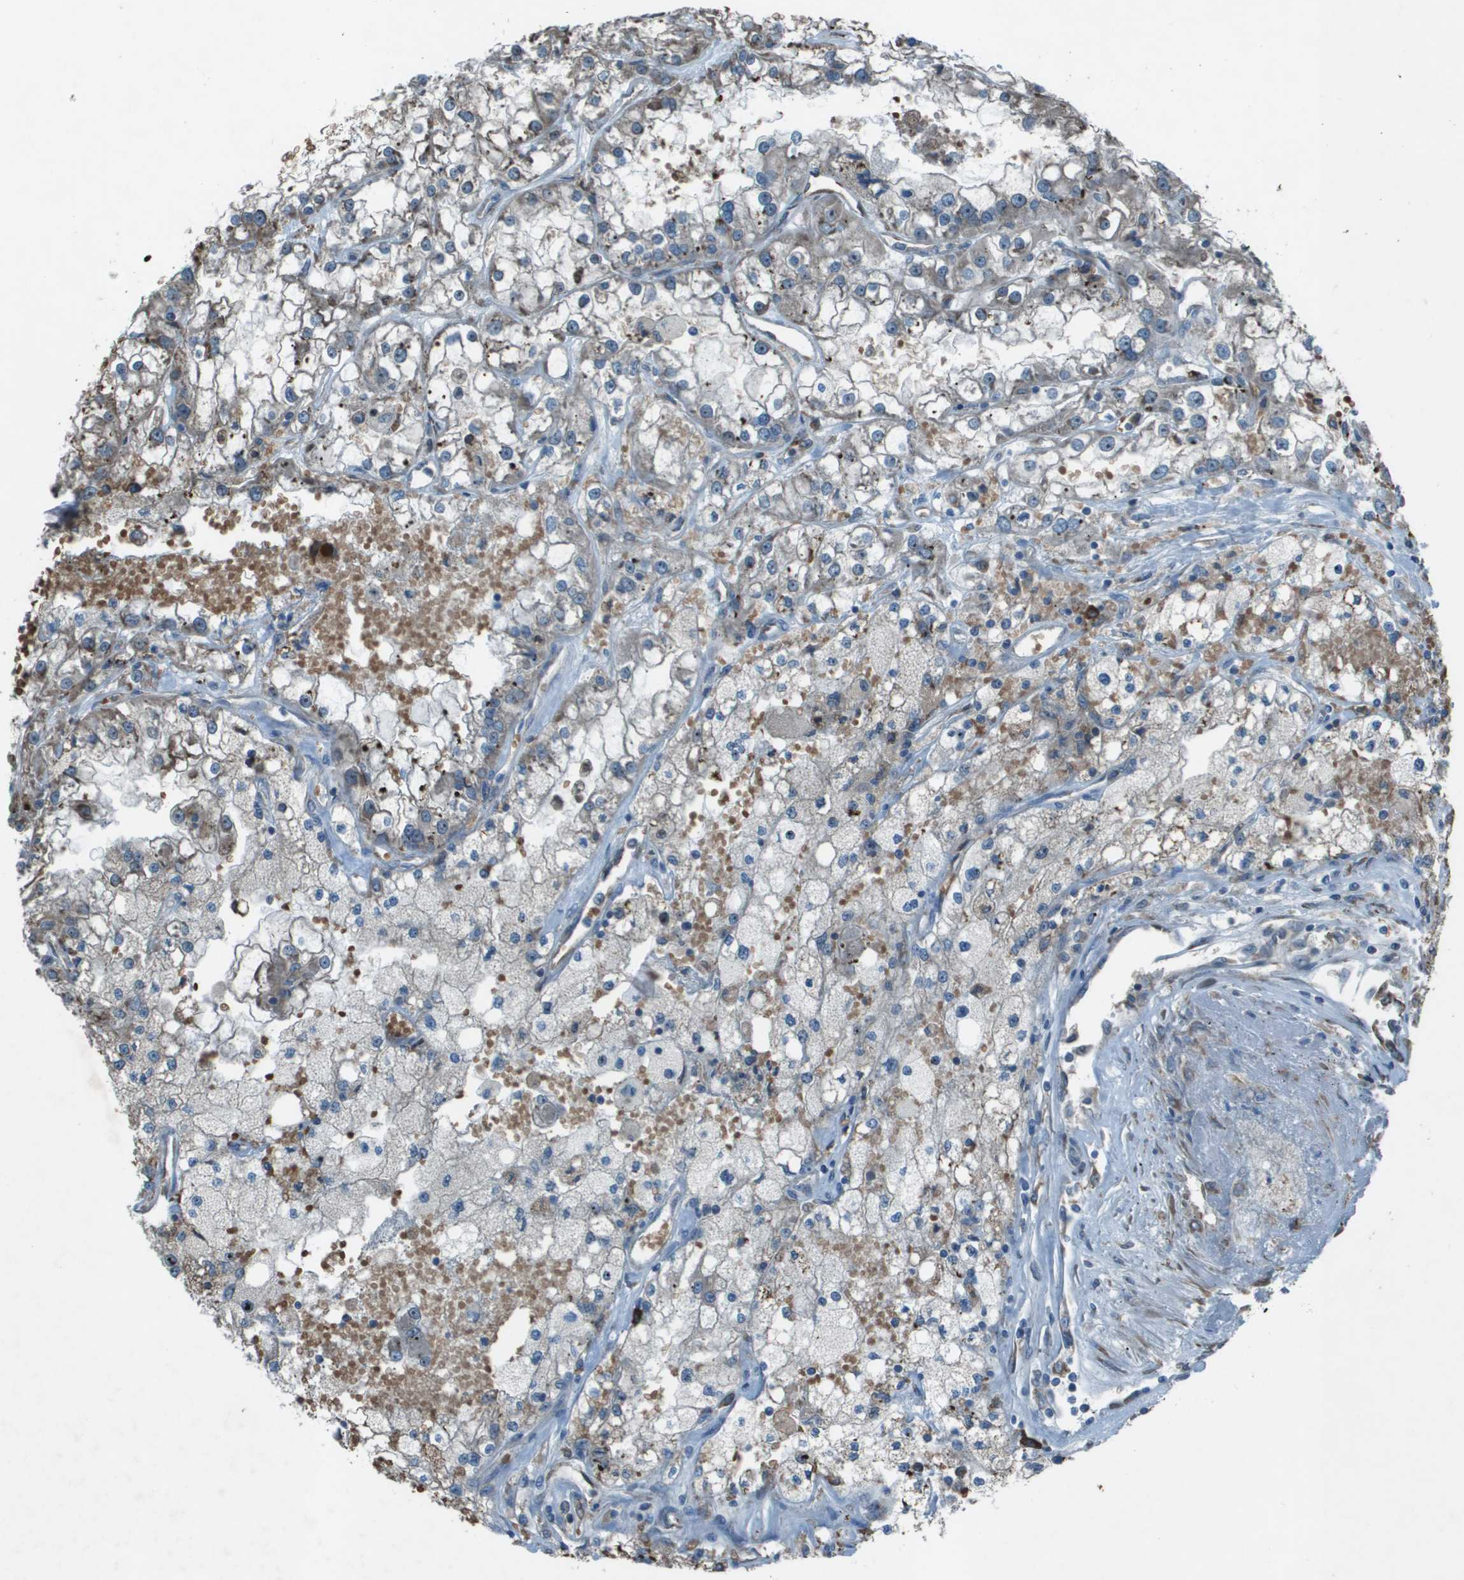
{"staining": {"intensity": "negative", "quantity": "none", "location": "none"}, "tissue": "renal cancer", "cell_type": "Tumor cells", "image_type": "cancer", "snomed": [{"axis": "morphology", "description": "Adenocarcinoma, NOS"}, {"axis": "topography", "description": "Kidney"}], "caption": "Immunohistochemical staining of human renal adenocarcinoma displays no significant positivity in tumor cells. (Brightfield microscopy of DAB IHC at high magnification).", "gene": "UTS2", "patient": {"sex": "female", "age": 52}}